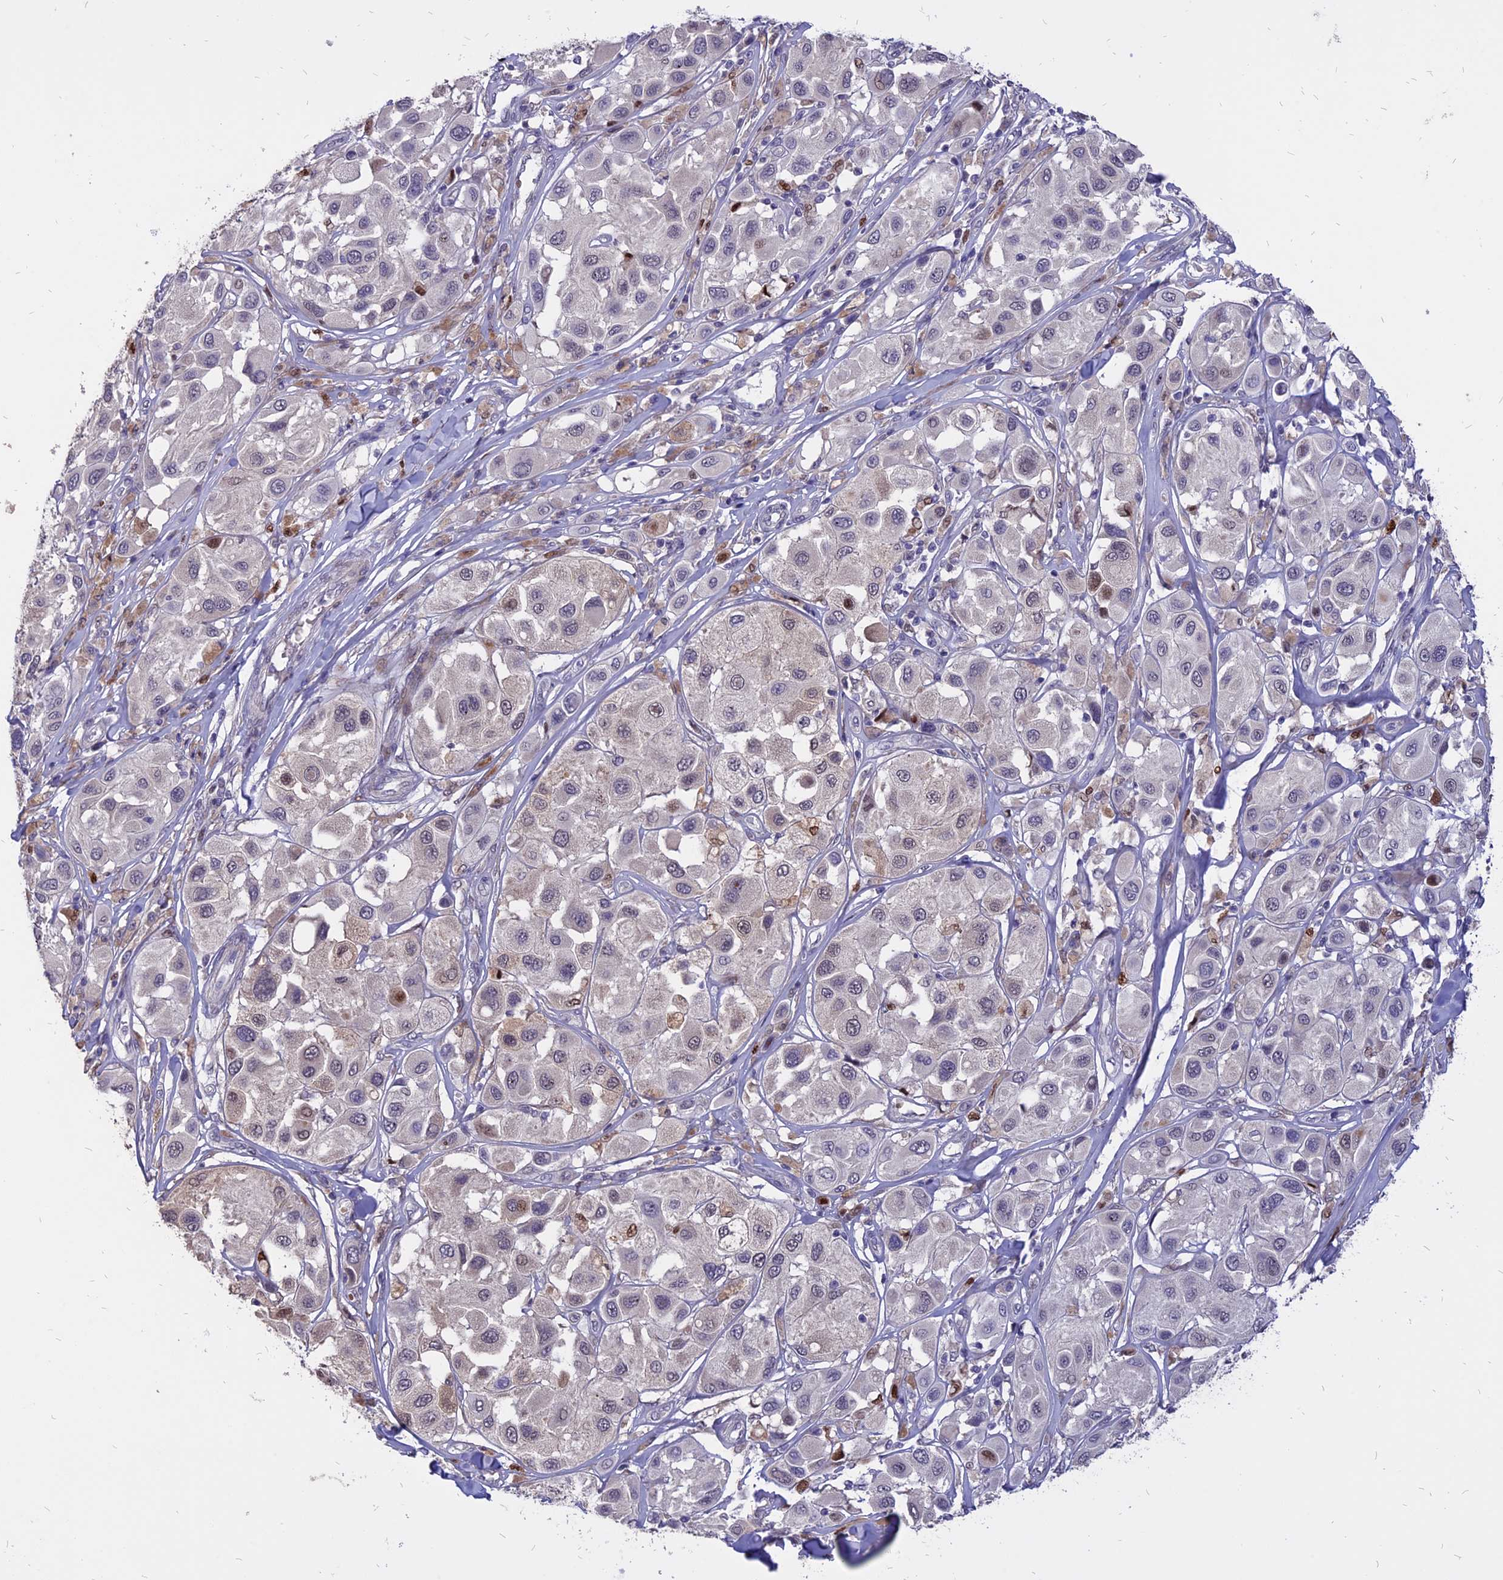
{"staining": {"intensity": "weak", "quantity": "<25%", "location": "nuclear"}, "tissue": "melanoma", "cell_type": "Tumor cells", "image_type": "cancer", "snomed": [{"axis": "morphology", "description": "Malignant melanoma, Metastatic site"}, {"axis": "topography", "description": "Skin"}], "caption": "There is no significant expression in tumor cells of melanoma.", "gene": "TMEM263", "patient": {"sex": "male", "age": 41}}